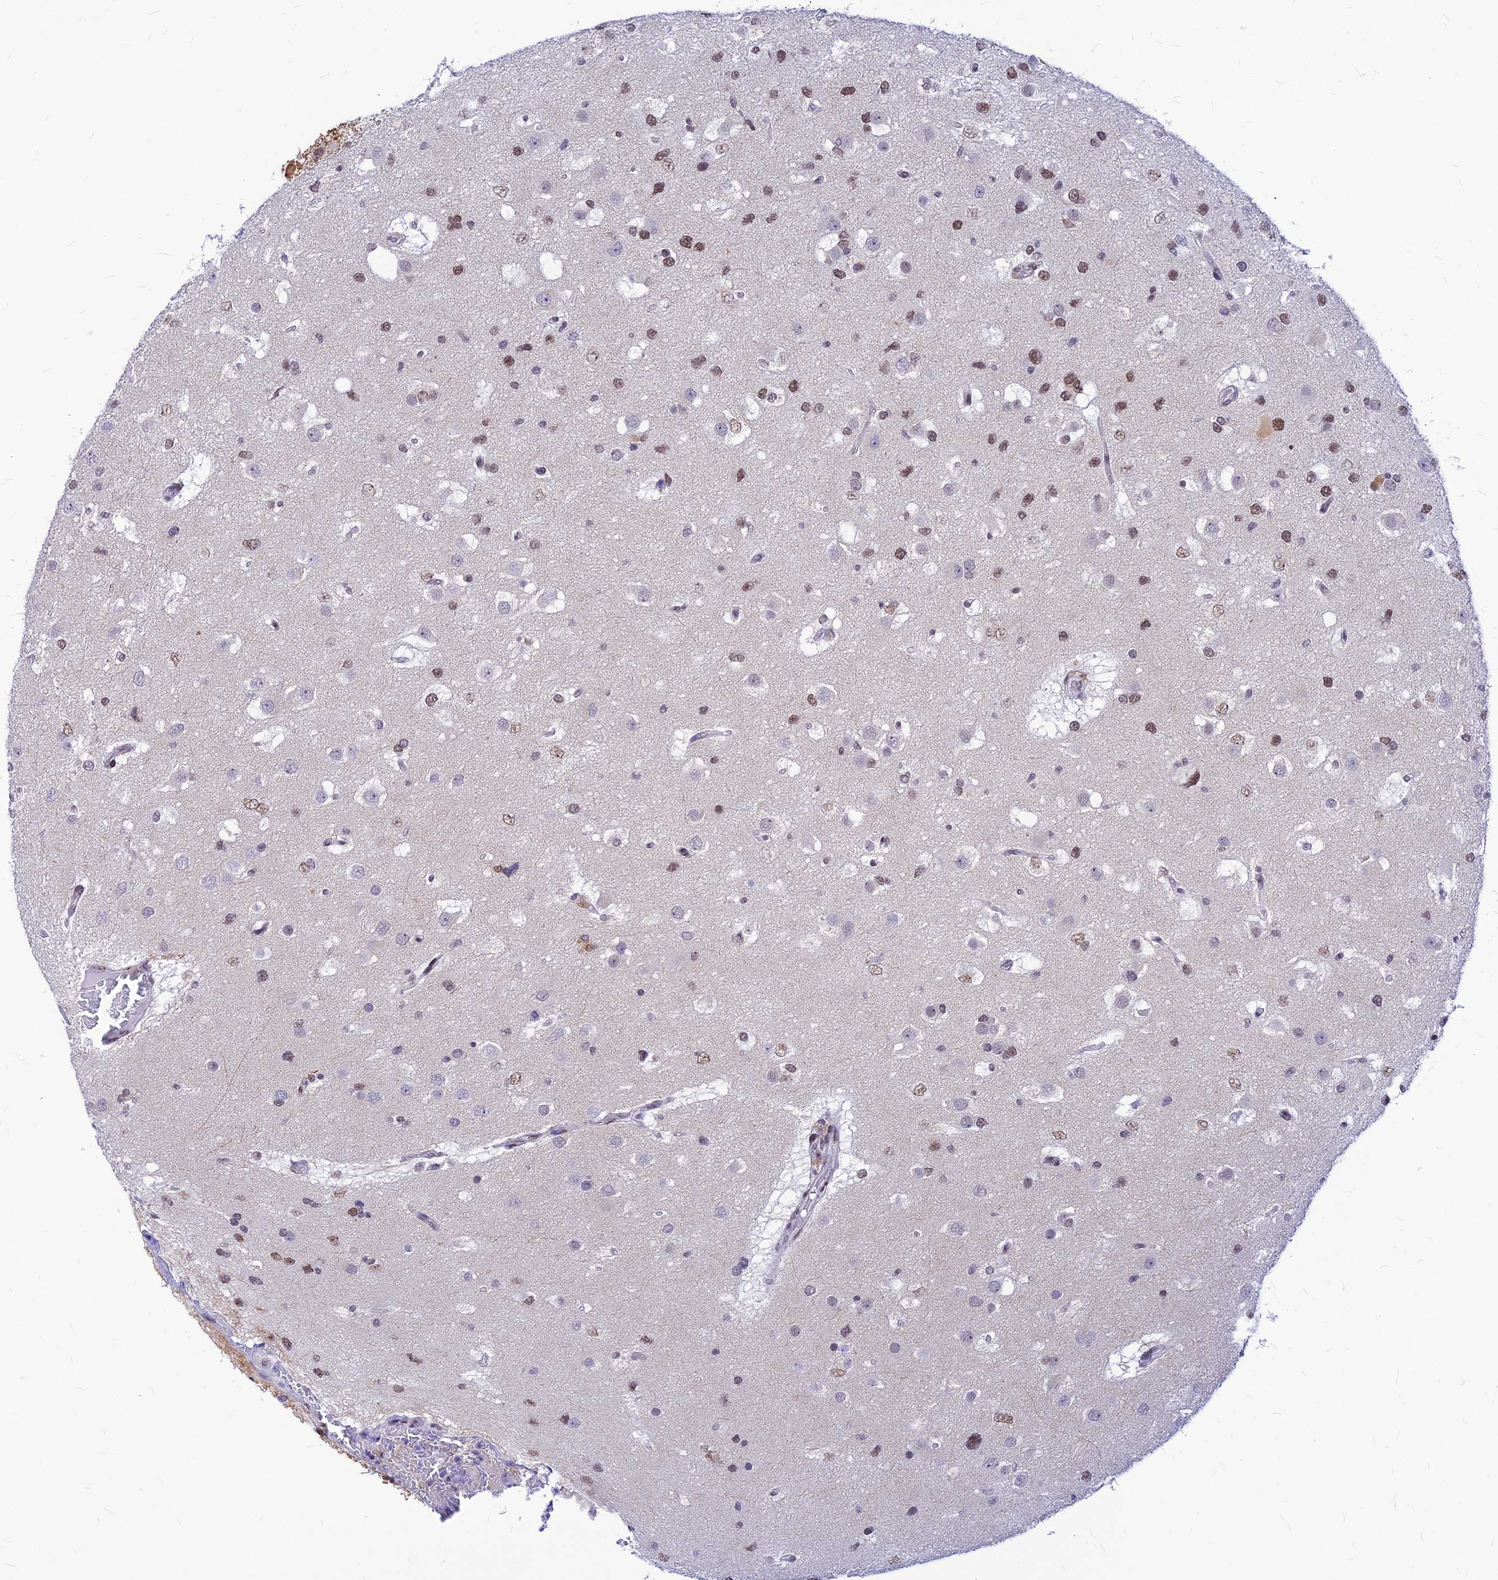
{"staining": {"intensity": "moderate", "quantity": "25%-75%", "location": "nuclear"}, "tissue": "glioma", "cell_type": "Tumor cells", "image_type": "cancer", "snomed": [{"axis": "morphology", "description": "Glioma, malignant, High grade"}, {"axis": "topography", "description": "Brain"}], "caption": "Malignant high-grade glioma stained with DAB (3,3'-diaminobenzidine) IHC displays medium levels of moderate nuclear expression in approximately 25%-75% of tumor cells. Immunohistochemistry (ihc) stains the protein of interest in brown and the nuclei are stained blue.", "gene": "KCTD13", "patient": {"sex": "male", "age": 53}}